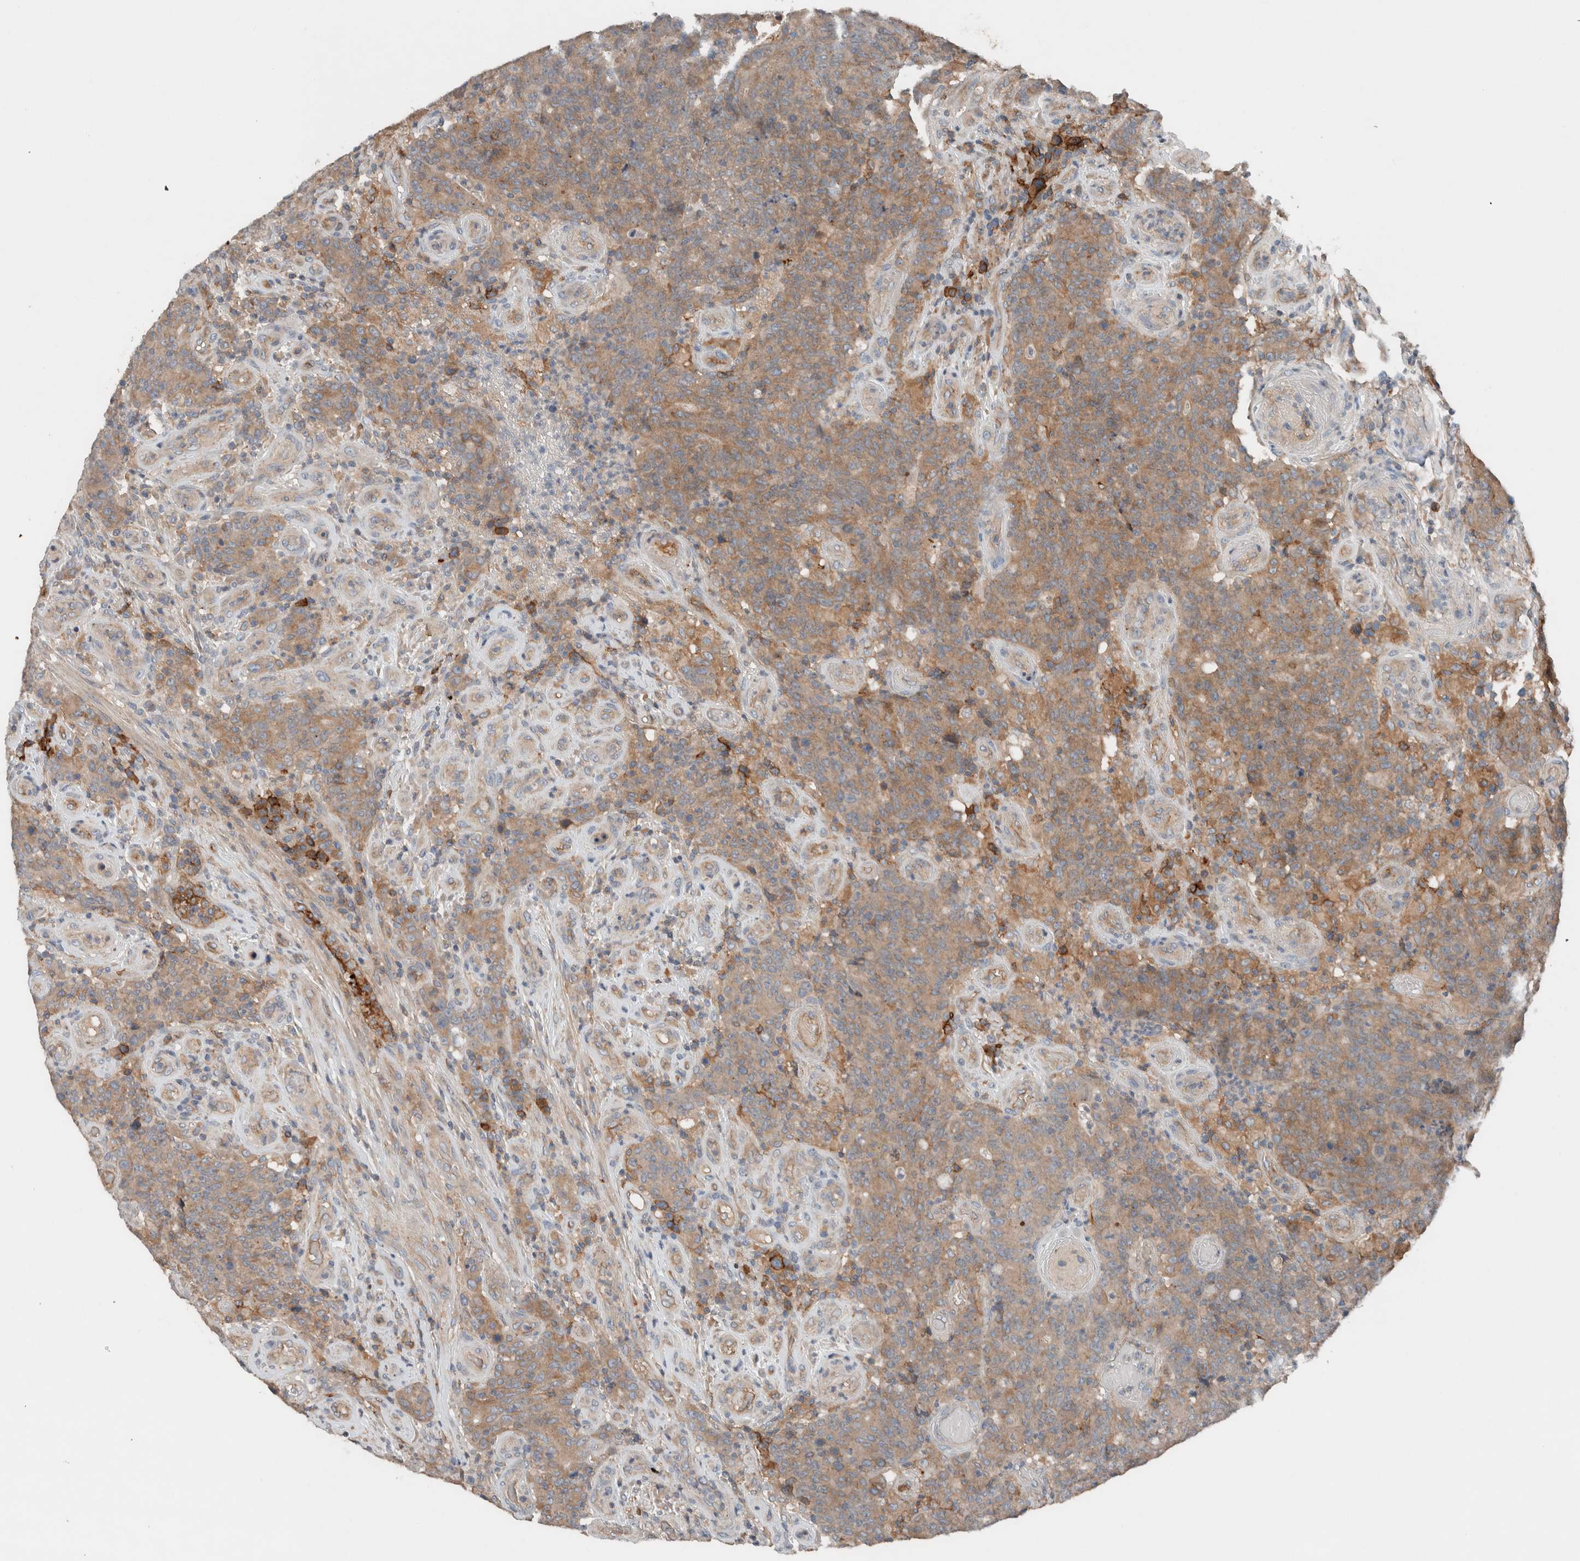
{"staining": {"intensity": "moderate", "quantity": ">75%", "location": "cytoplasmic/membranous"}, "tissue": "colorectal cancer", "cell_type": "Tumor cells", "image_type": "cancer", "snomed": [{"axis": "morphology", "description": "Normal tissue, NOS"}, {"axis": "morphology", "description": "Adenocarcinoma, NOS"}, {"axis": "topography", "description": "Colon"}], "caption": "Tumor cells reveal medium levels of moderate cytoplasmic/membranous staining in about >75% of cells in colorectal cancer (adenocarcinoma).", "gene": "UGCG", "patient": {"sex": "female", "age": 75}}